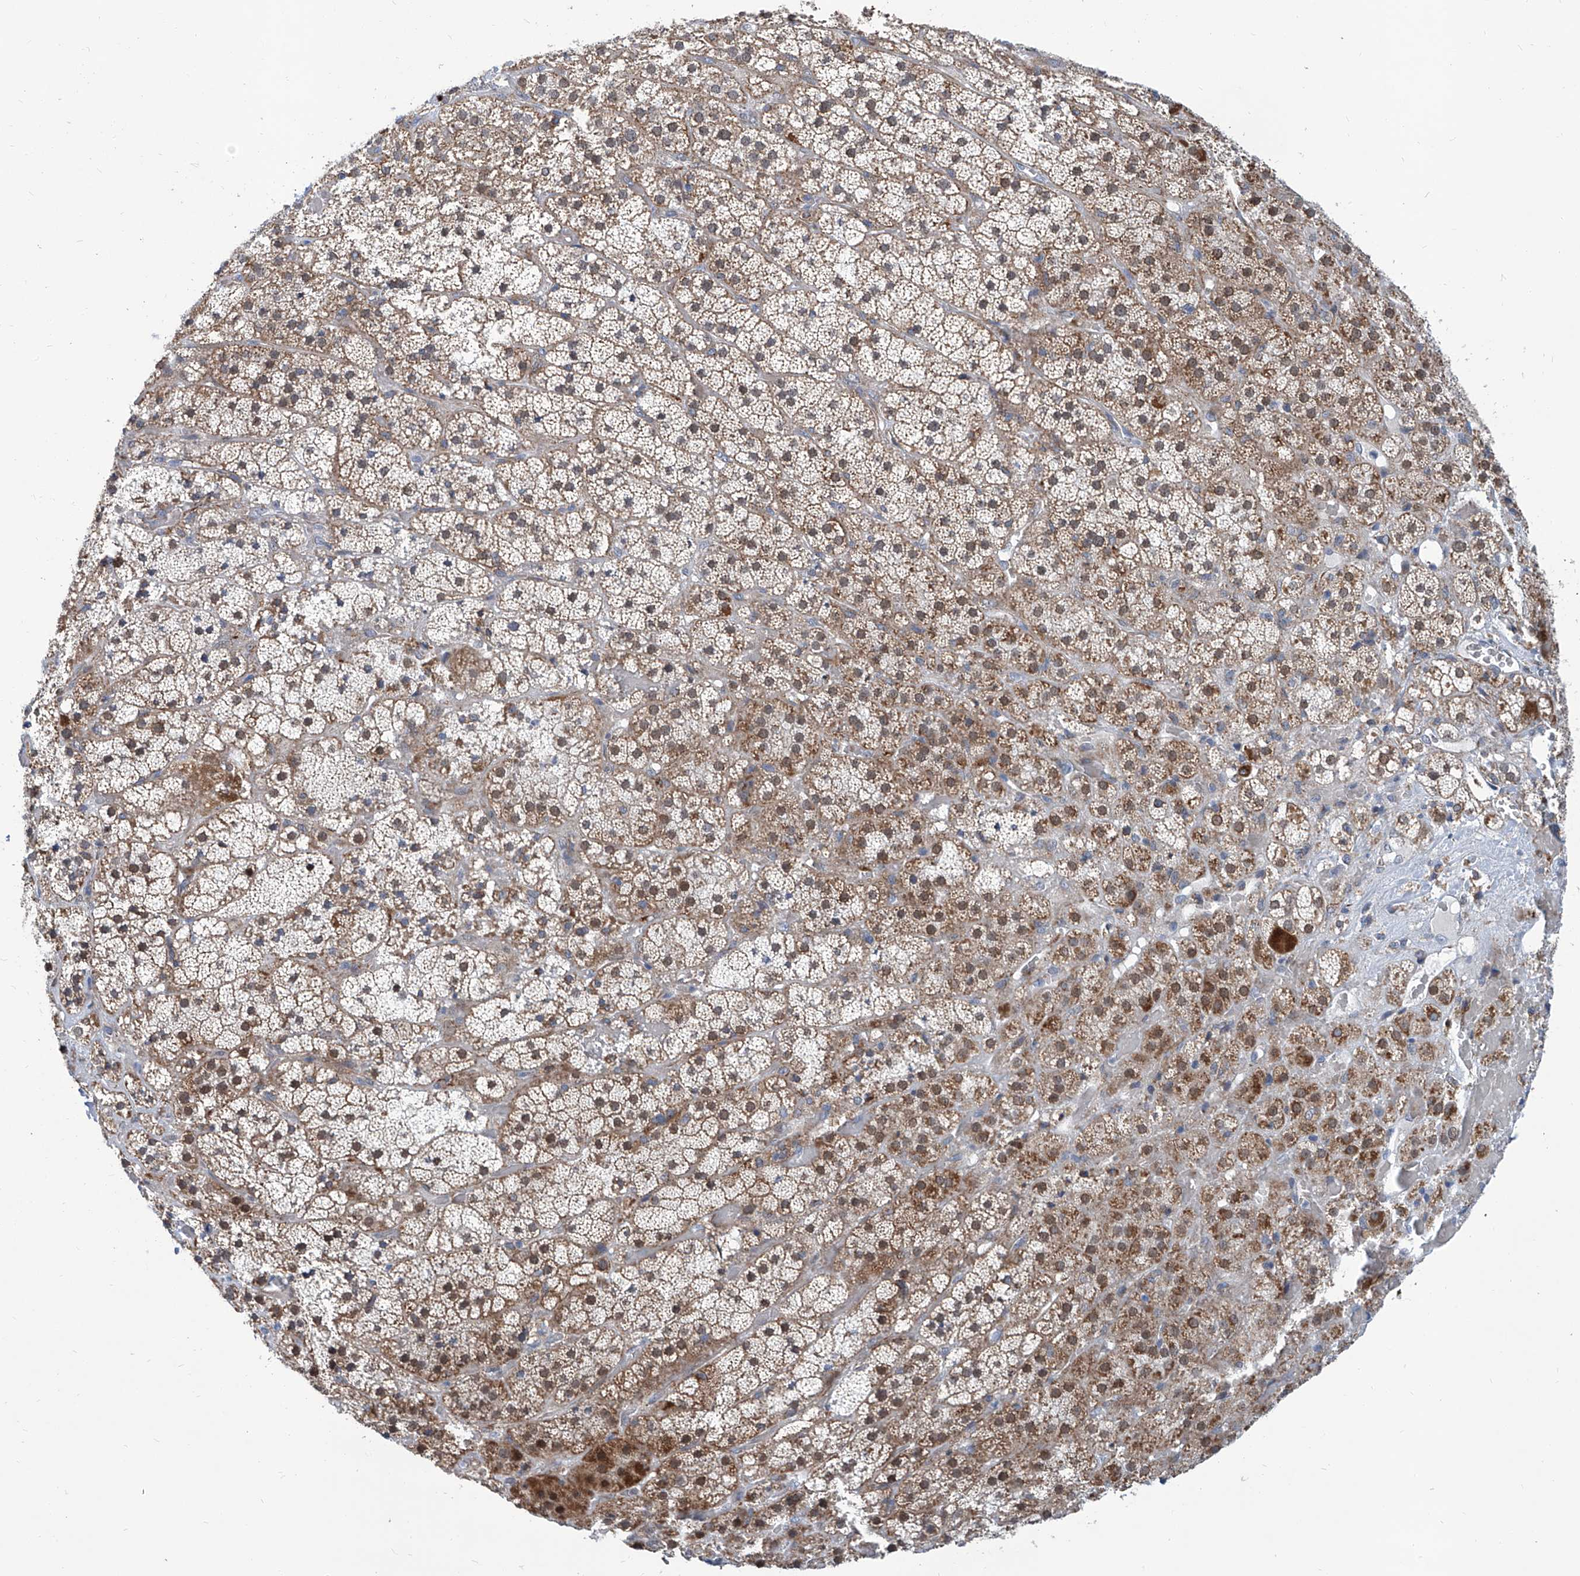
{"staining": {"intensity": "strong", "quantity": "25%-75%", "location": "cytoplasmic/membranous"}, "tissue": "adrenal gland", "cell_type": "Glandular cells", "image_type": "normal", "snomed": [{"axis": "morphology", "description": "Normal tissue, NOS"}, {"axis": "topography", "description": "Adrenal gland"}], "caption": "Benign adrenal gland reveals strong cytoplasmic/membranous staining in approximately 25%-75% of glandular cells.", "gene": "USP48", "patient": {"sex": "male", "age": 57}}